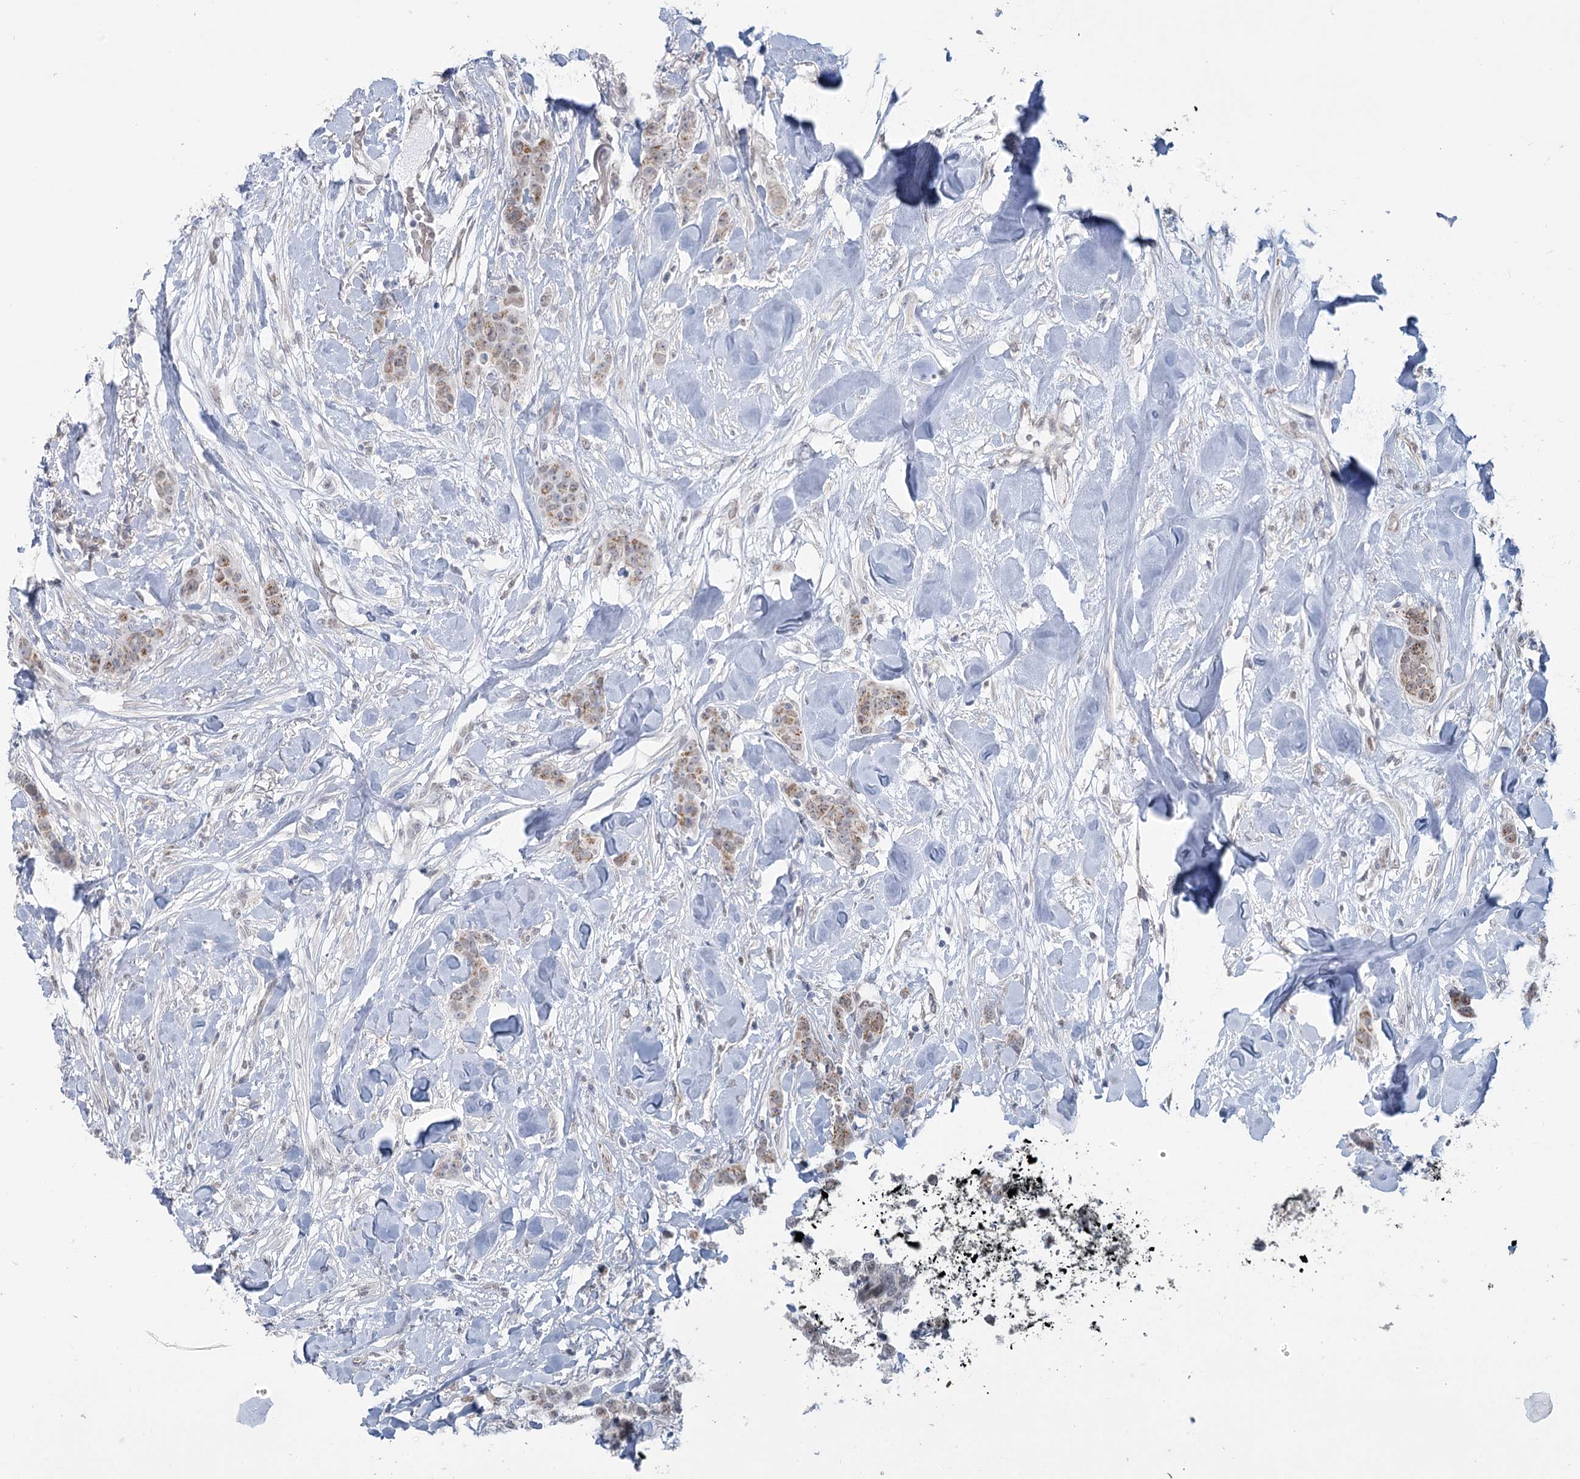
{"staining": {"intensity": "weak", "quantity": "25%-75%", "location": "cytoplasmic/membranous"}, "tissue": "breast cancer", "cell_type": "Tumor cells", "image_type": "cancer", "snomed": [{"axis": "morphology", "description": "Duct carcinoma"}, {"axis": "topography", "description": "Breast"}], "caption": "A low amount of weak cytoplasmic/membranous positivity is present in approximately 25%-75% of tumor cells in breast cancer tissue. (Brightfield microscopy of DAB IHC at high magnification).", "gene": "MTG1", "patient": {"sex": "female", "age": 40}}